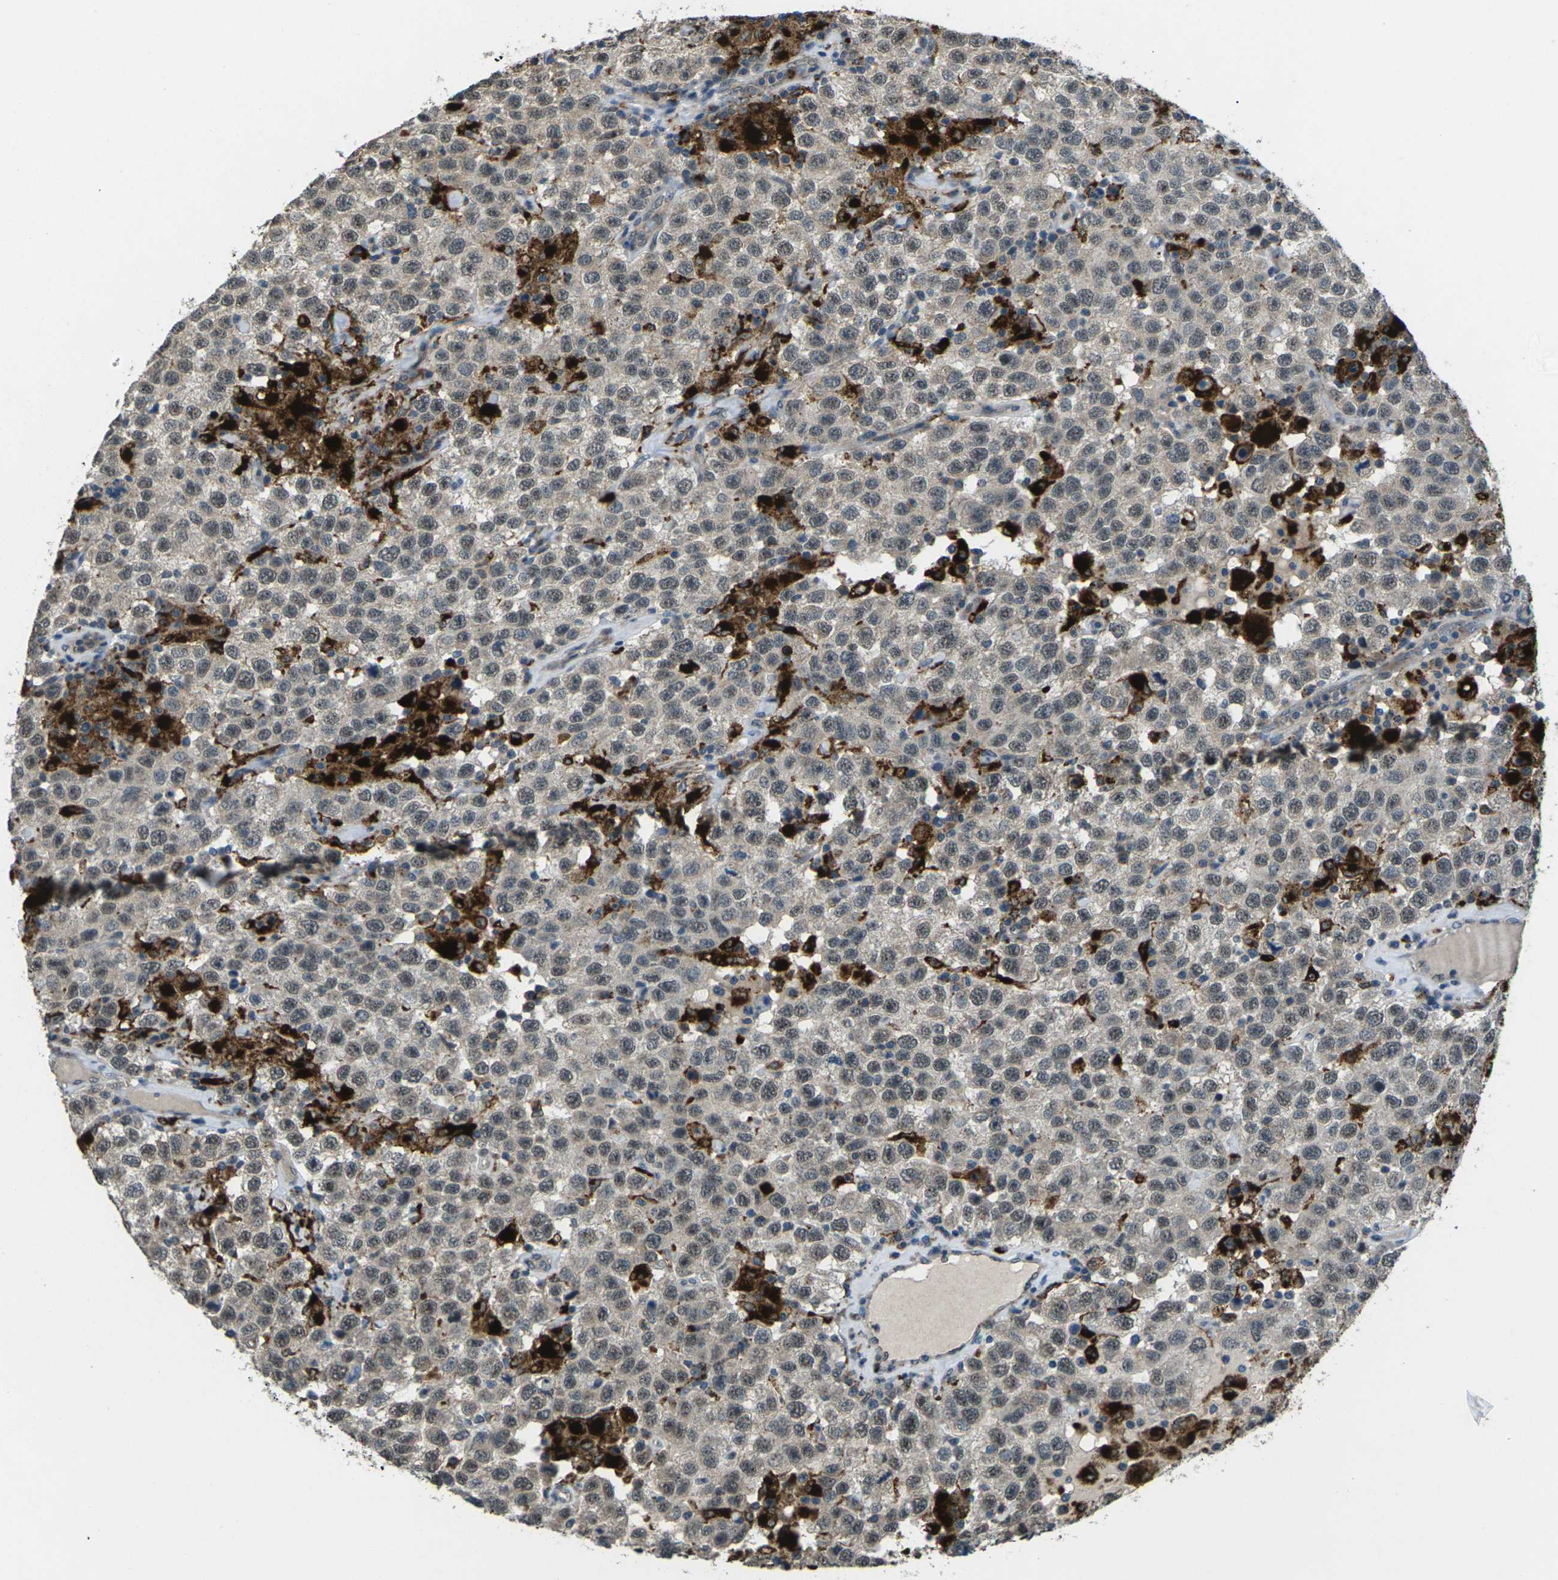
{"staining": {"intensity": "weak", "quantity": "<25%", "location": "cytoplasmic/membranous"}, "tissue": "testis cancer", "cell_type": "Tumor cells", "image_type": "cancer", "snomed": [{"axis": "morphology", "description": "Seminoma, NOS"}, {"axis": "topography", "description": "Testis"}], "caption": "IHC histopathology image of human testis cancer (seminoma) stained for a protein (brown), which shows no positivity in tumor cells.", "gene": "SLC31A2", "patient": {"sex": "male", "age": 41}}